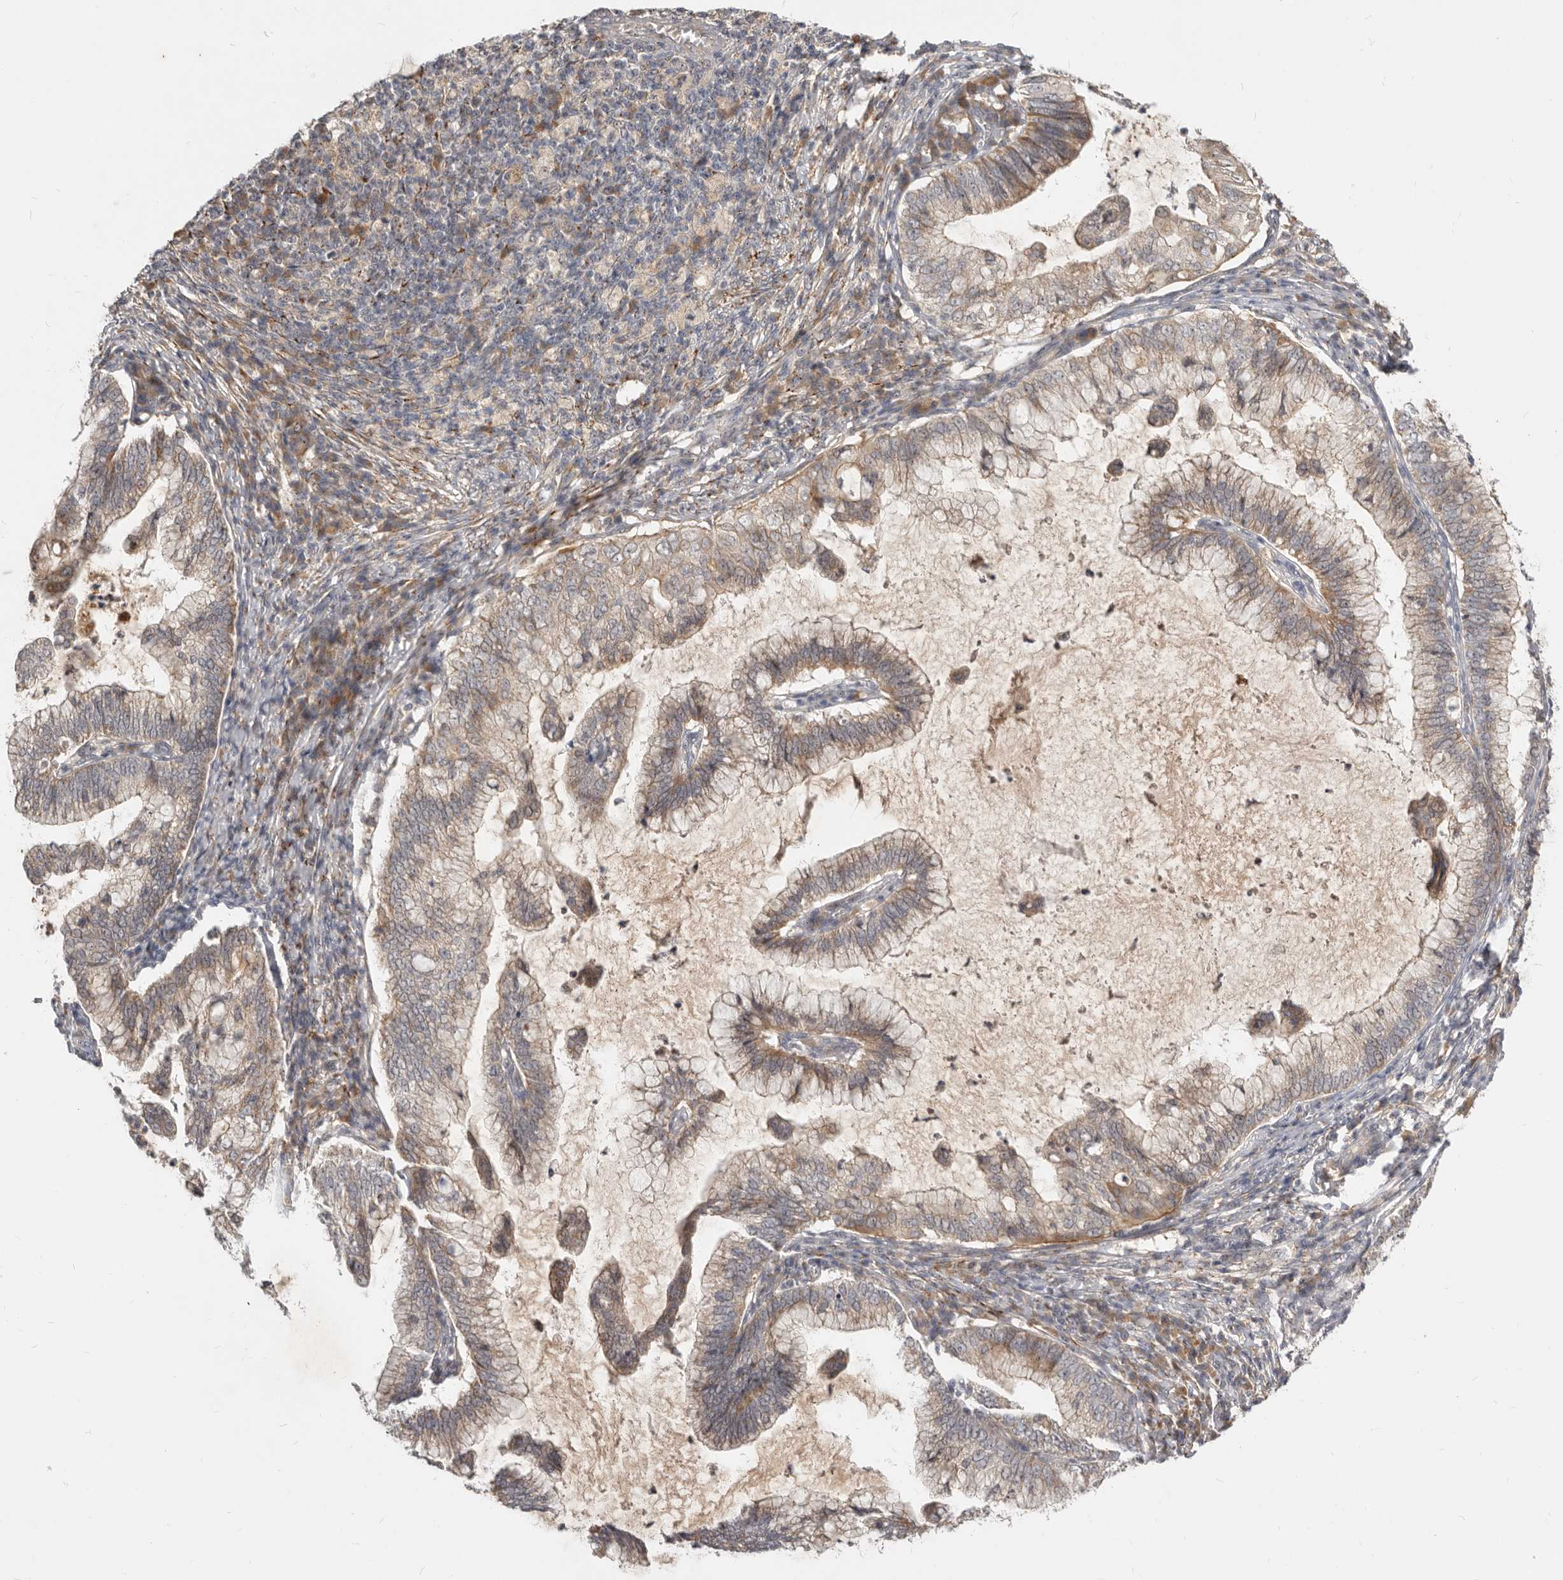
{"staining": {"intensity": "moderate", "quantity": "<25%", "location": "cytoplasmic/membranous"}, "tissue": "cervical cancer", "cell_type": "Tumor cells", "image_type": "cancer", "snomed": [{"axis": "morphology", "description": "Adenocarcinoma, NOS"}, {"axis": "topography", "description": "Cervix"}], "caption": "This is an image of immunohistochemistry staining of adenocarcinoma (cervical), which shows moderate staining in the cytoplasmic/membranous of tumor cells.", "gene": "MICALL2", "patient": {"sex": "female", "age": 36}}